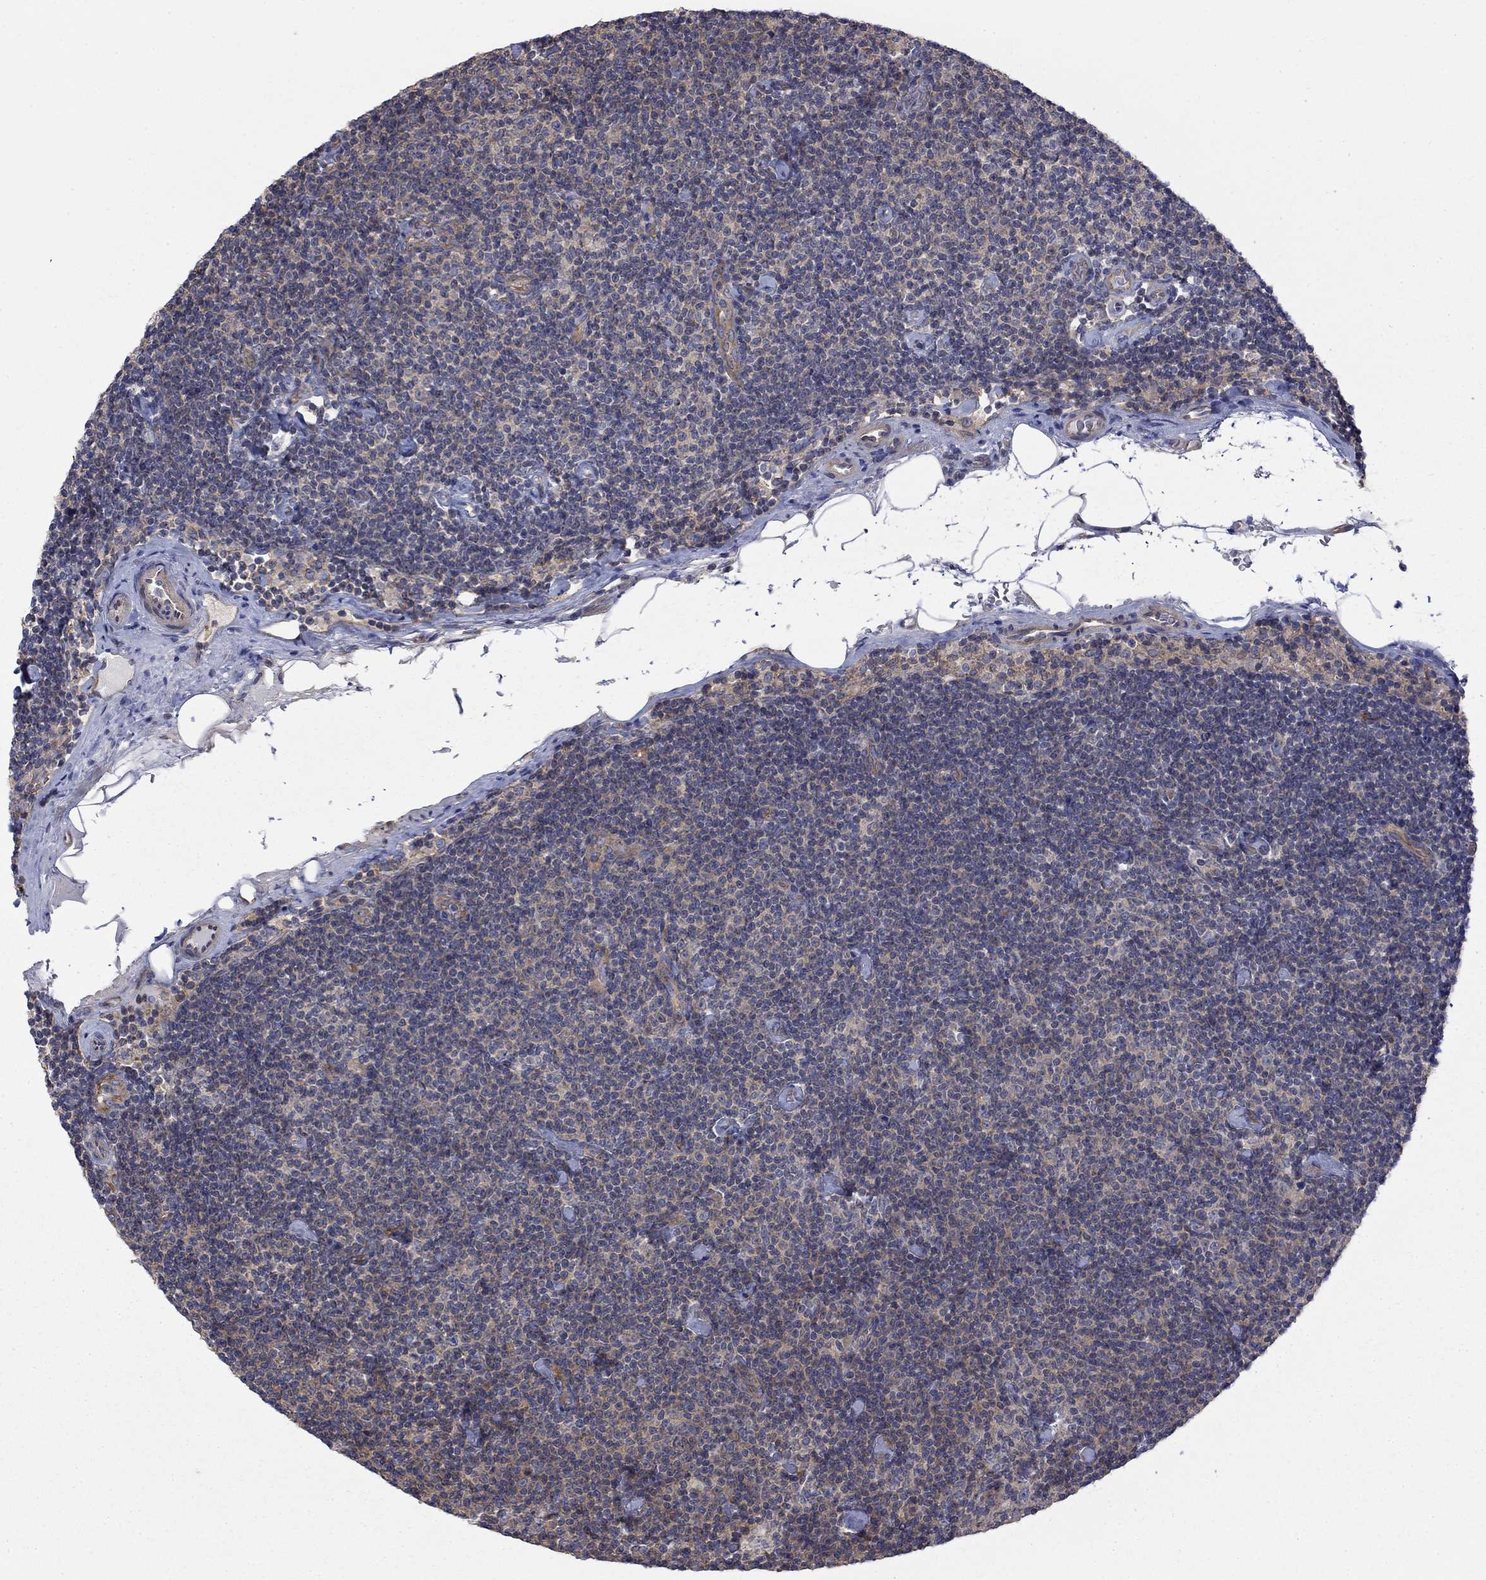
{"staining": {"intensity": "negative", "quantity": "none", "location": "none"}, "tissue": "lymphoma", "cell_type": "Tumor cells", "image_type": "cancer", "snomed": [{"axis": "morphology", "description": "Malignant lymphoma, non-Hodgkin's type, Low grade"}, {"axis": "topography", "description": "Lymph node"}], "caption": "Tumor cells show no significant protein staining in low-grade malignant lymphoma, non-Hodgkin's type. (DAB immunohistochemistry with hematoxylin counter stain).", "gene": "PDZD2", "patient": {"sex": "male", "age": 81}}